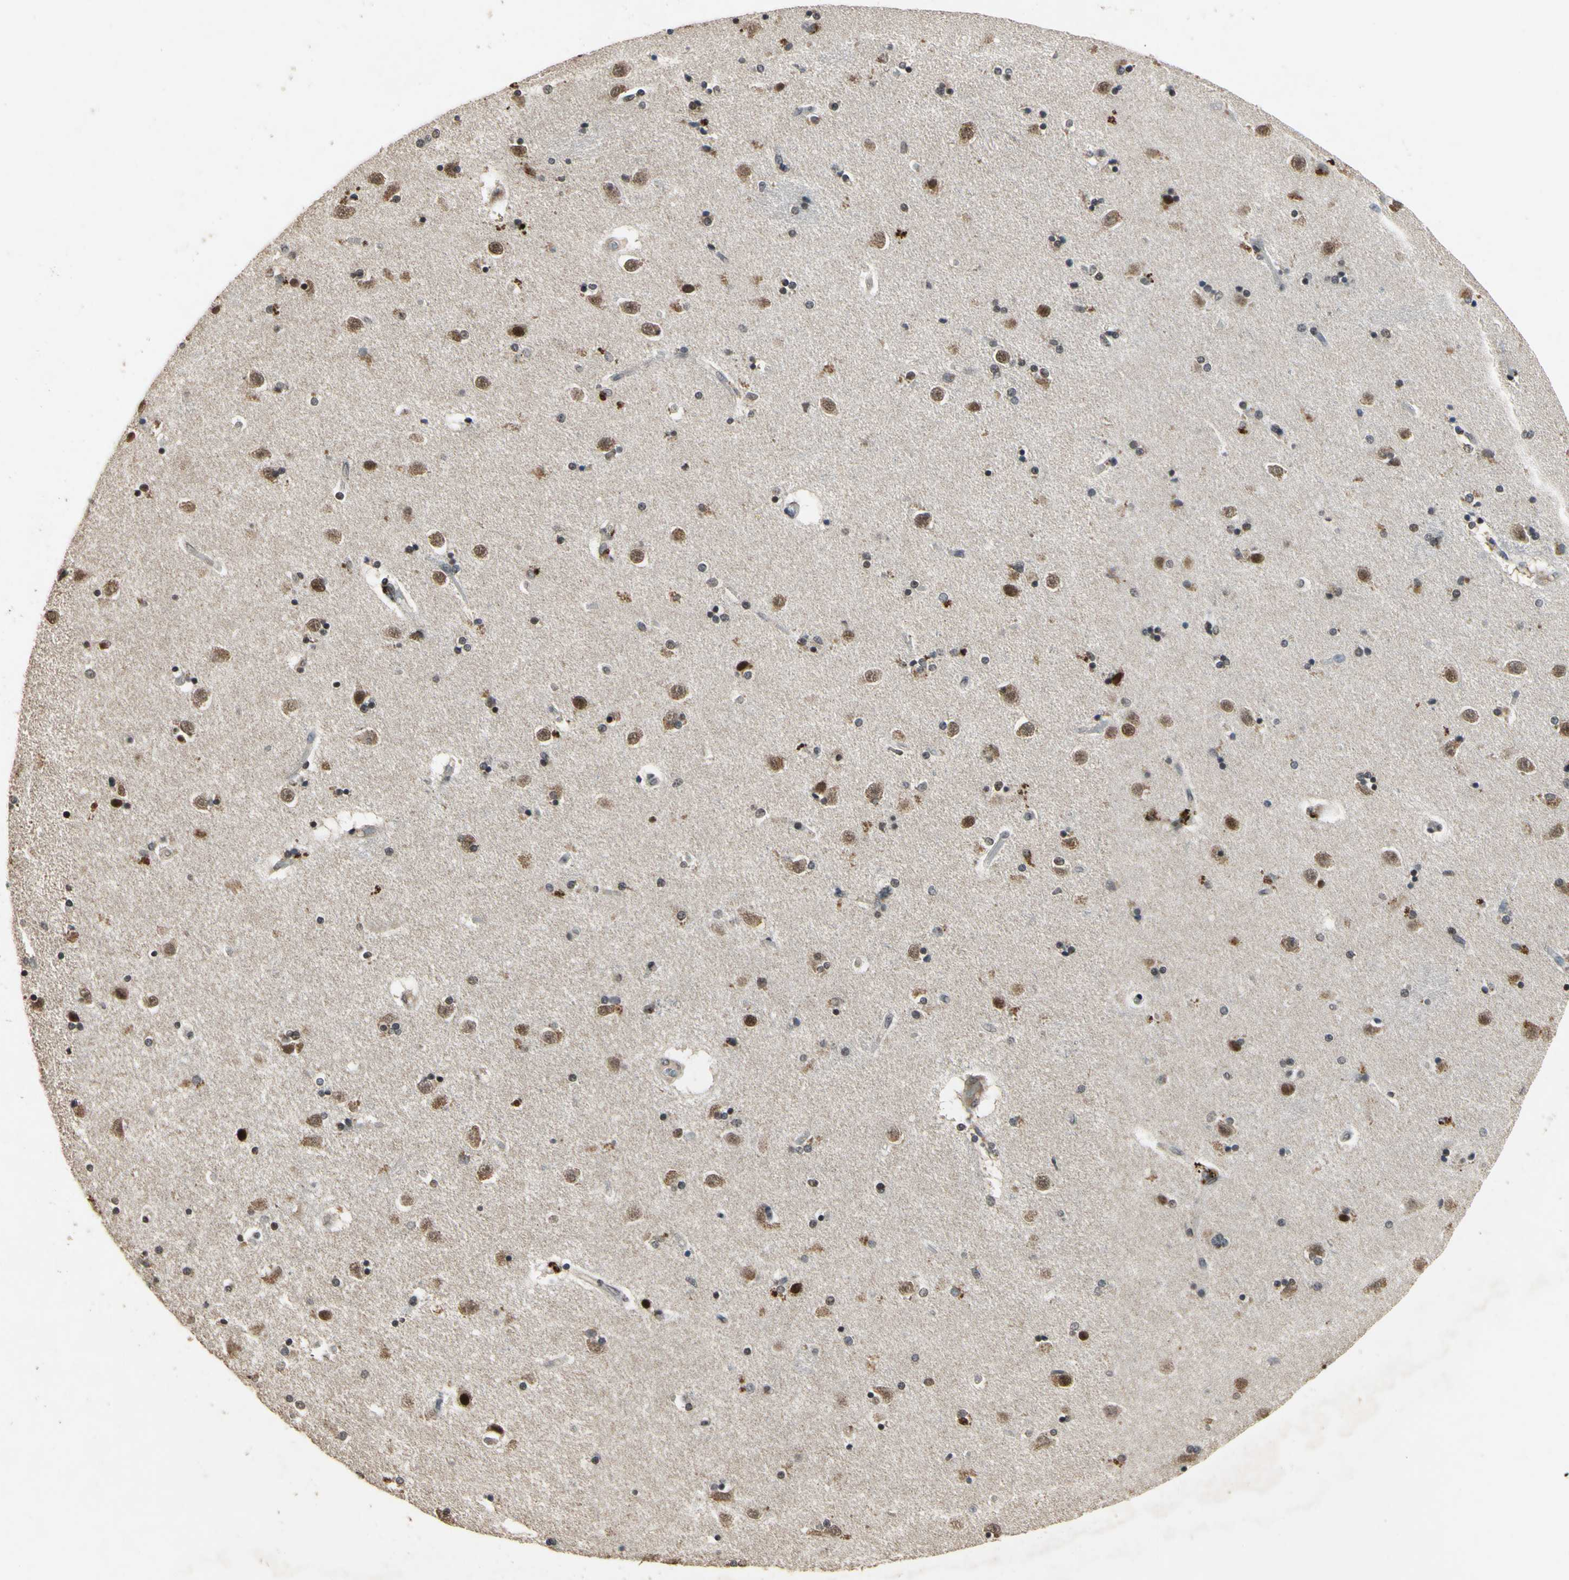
{"staining": {"intensity": "strong", "quantity": ">75%", "location": "nuclear"}, "tissue": "caudate", "cell_type": "Glial cells", "image_type": "normal", "snomed": [{"axis": "morphology", "description": "Normal tissue, NOS"}, {"axis": "topography", "description": "Lateral ventricle wall"}], "caption": "Glial cells display high levels of strong nuclear staining in approximately >75% of cells in unremarkable human caudate. (IHC, brightfield microscopy, high magnification).", "gene": "ZNF174", "patient": {"sex": "female", "age": 54}}